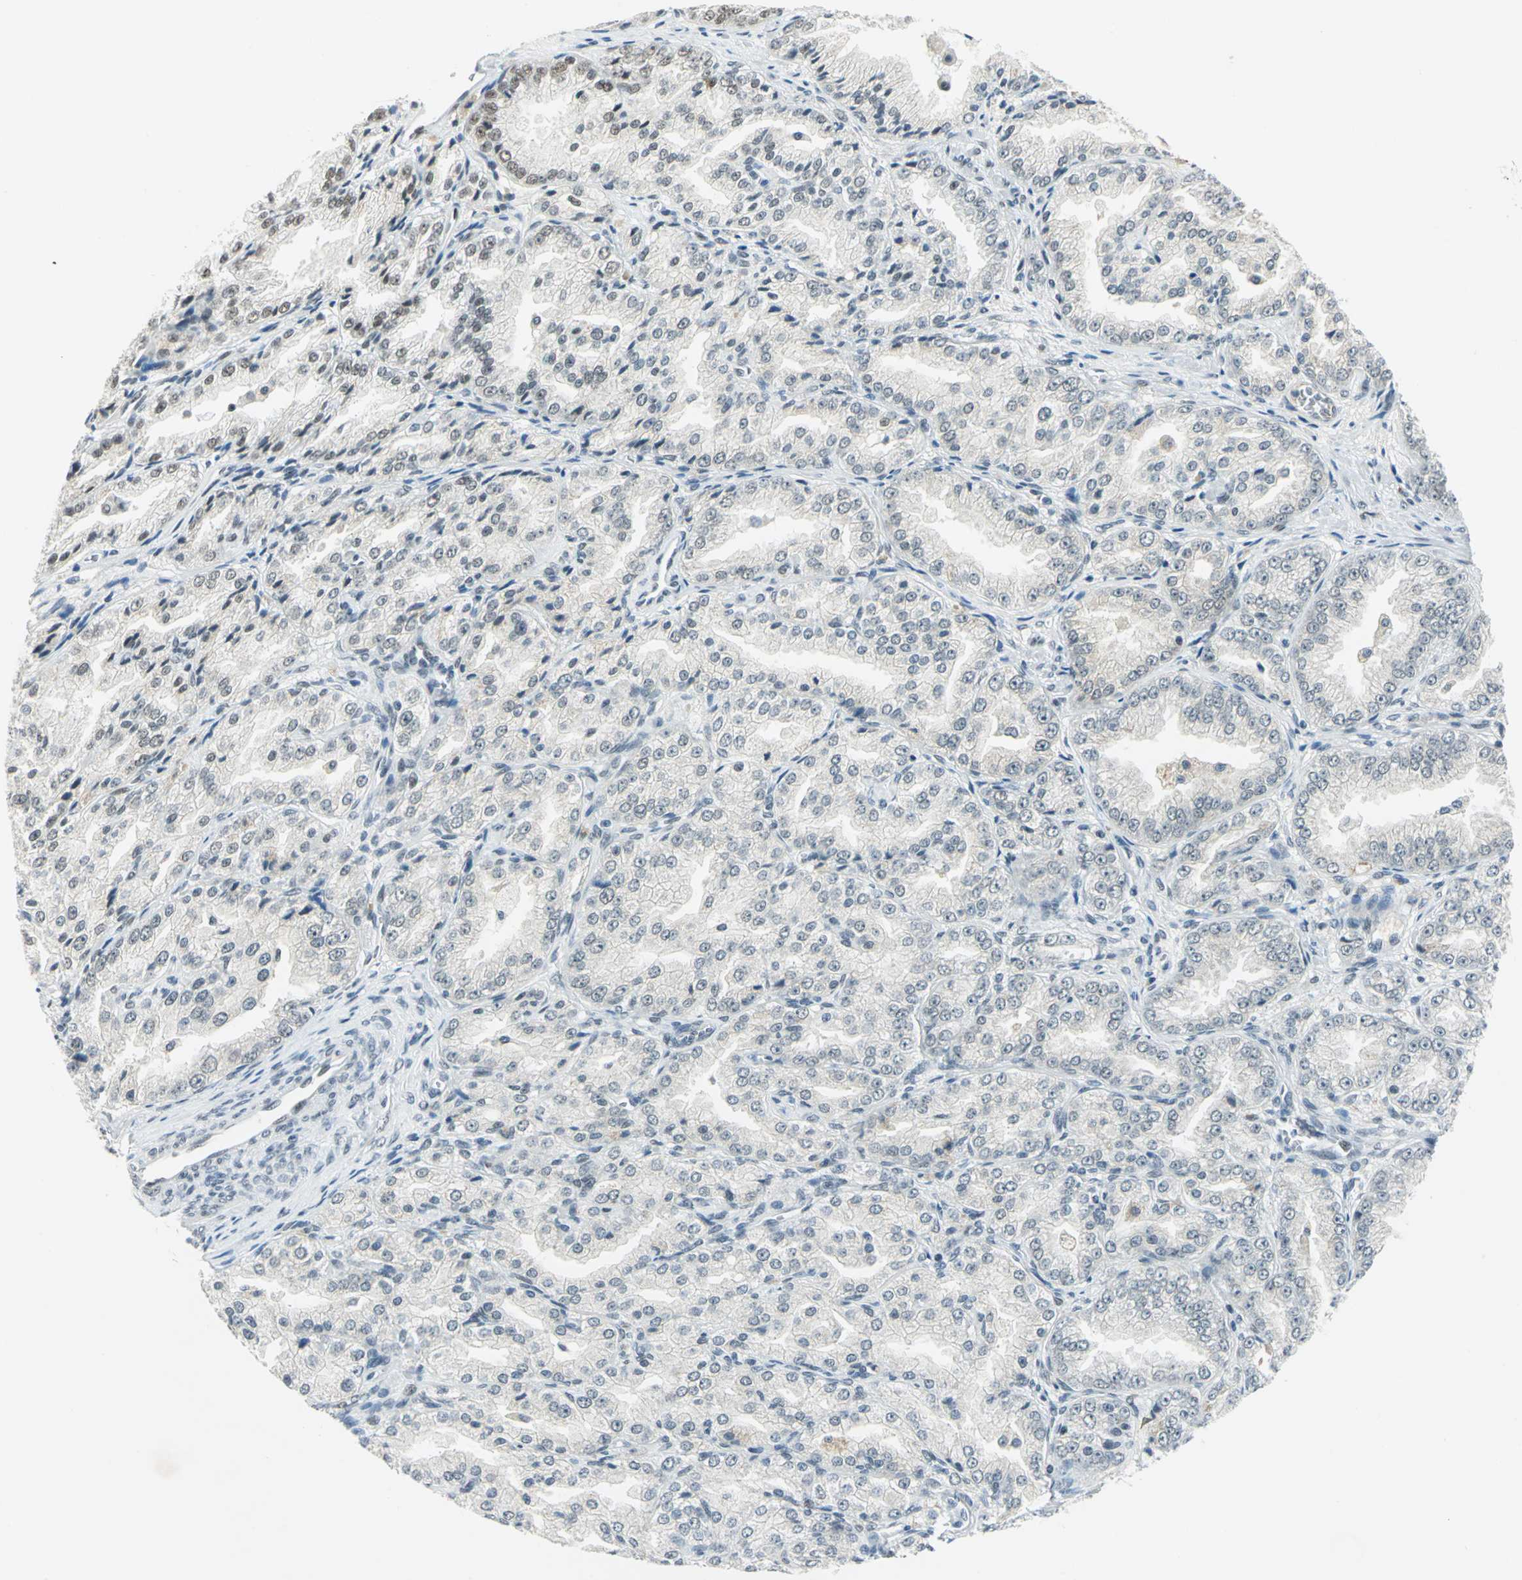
{"staining": {"intensity": "weak", "quantity": "<25%", "location": "nuclear"}, "tissue": "prostate cancer", "cell_type": "Tumor cells", "image_type": "cancer", "snomed": [{"axis": "morphology", "description": "Adenocarcinoma, High grade"}, {"axis": "topography", "description": "Prostate"}], "caption": "DAB immunohistochemical staining of human adenocarcinoma (high-grade) (prostate) demonstrates no significant staining in tumor cells.", "gene": "MTMR10", "patient": {"sex": "male", "age": 61}}